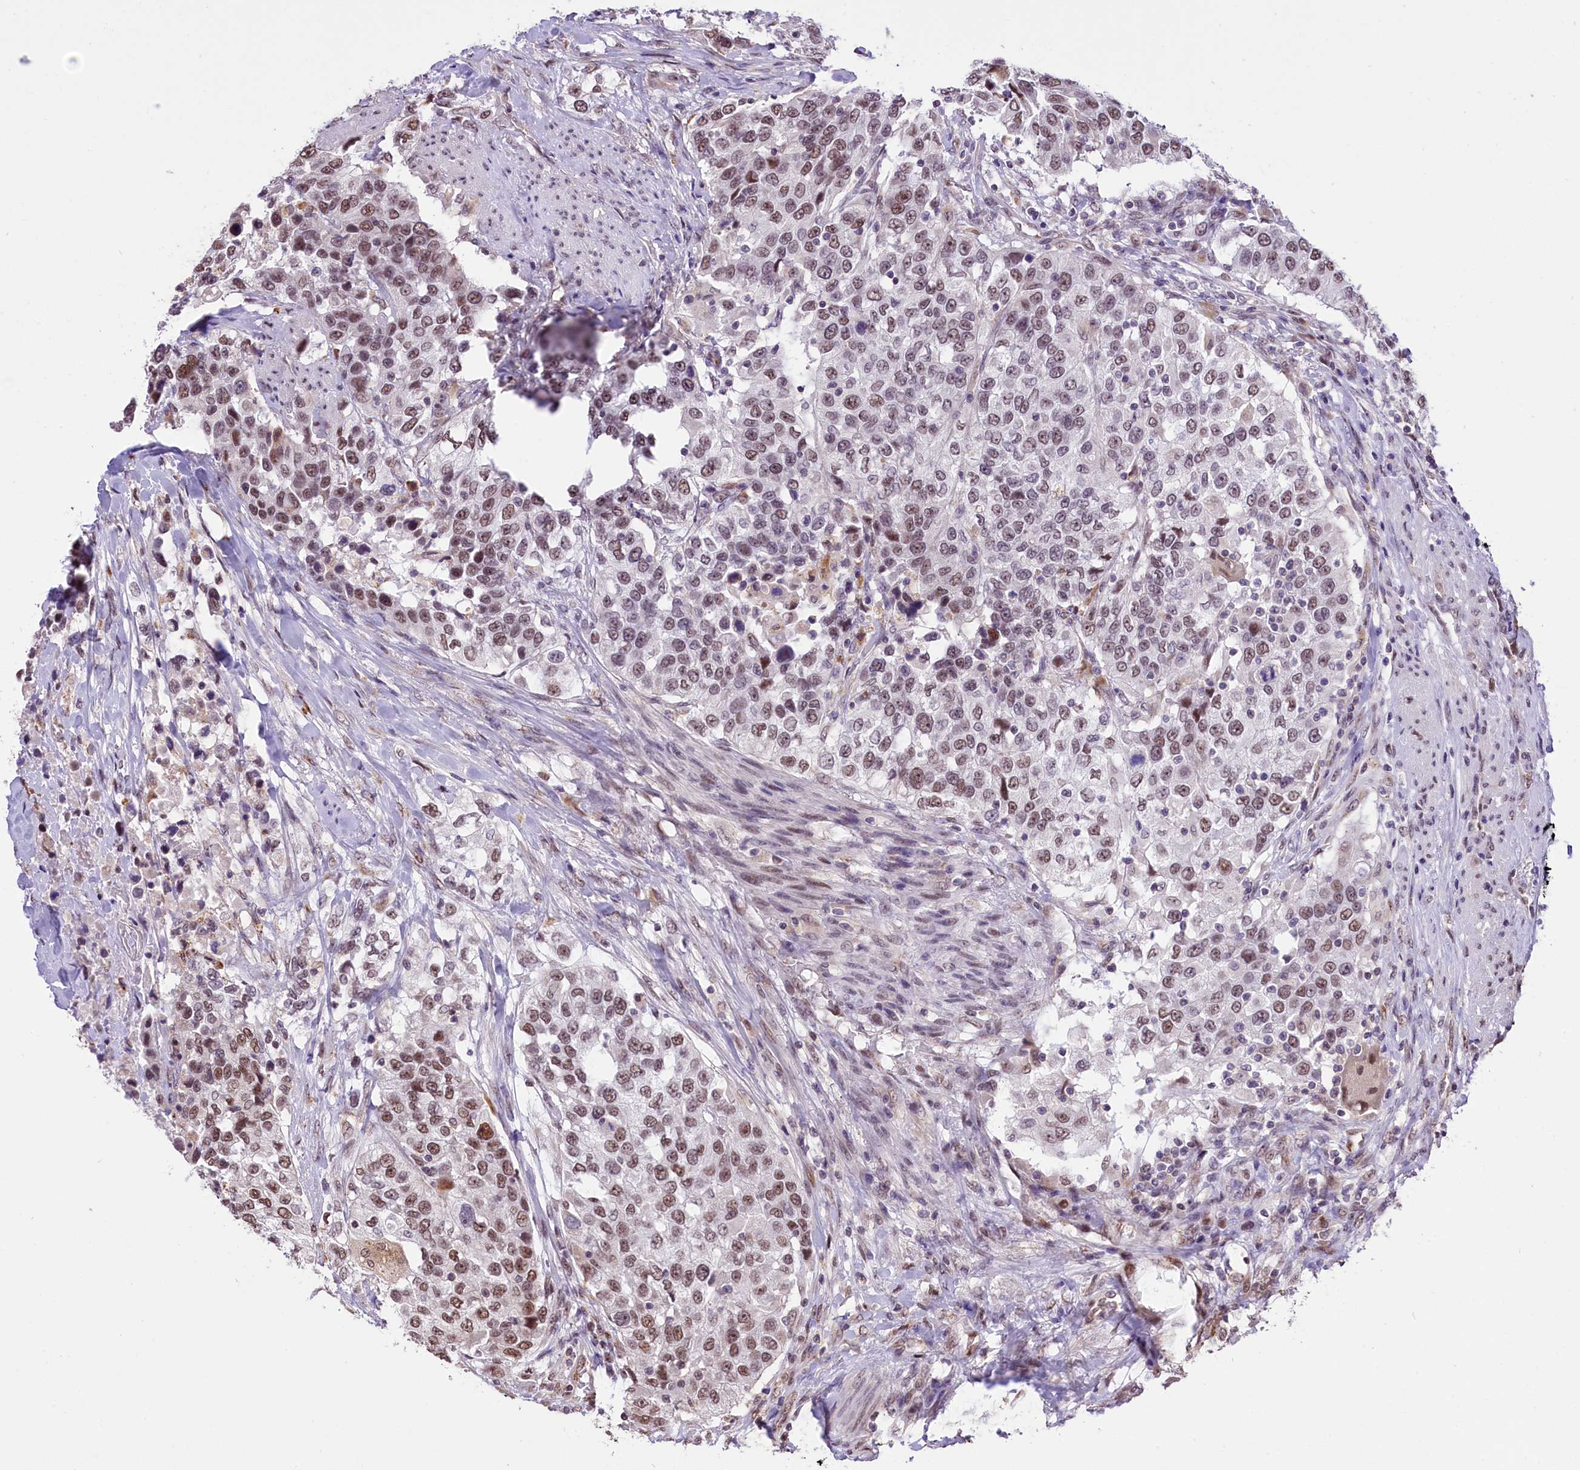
{"staining": {"intensity": "weak", "quantity": ">75%", "location": "nuclear"}, "tissue": "urothelial cancer", "cell_type": "Tumor cells", "image_type": "cancer", "snomed": [{"axis": "morphology", "description": "Urothelial carcinoma, High grade"}, {"axis": "topography", "description": "Urinary bladder"}], "caption": "Approximately >75% of tumor cells in human urothelial carcinoma (high-grade) demonstrate weak nuclear protein positivity as visualized by brown immunohistochemical staining.", "gene": "MRPL54", "patient": {"sex": "female", "age": 80}}